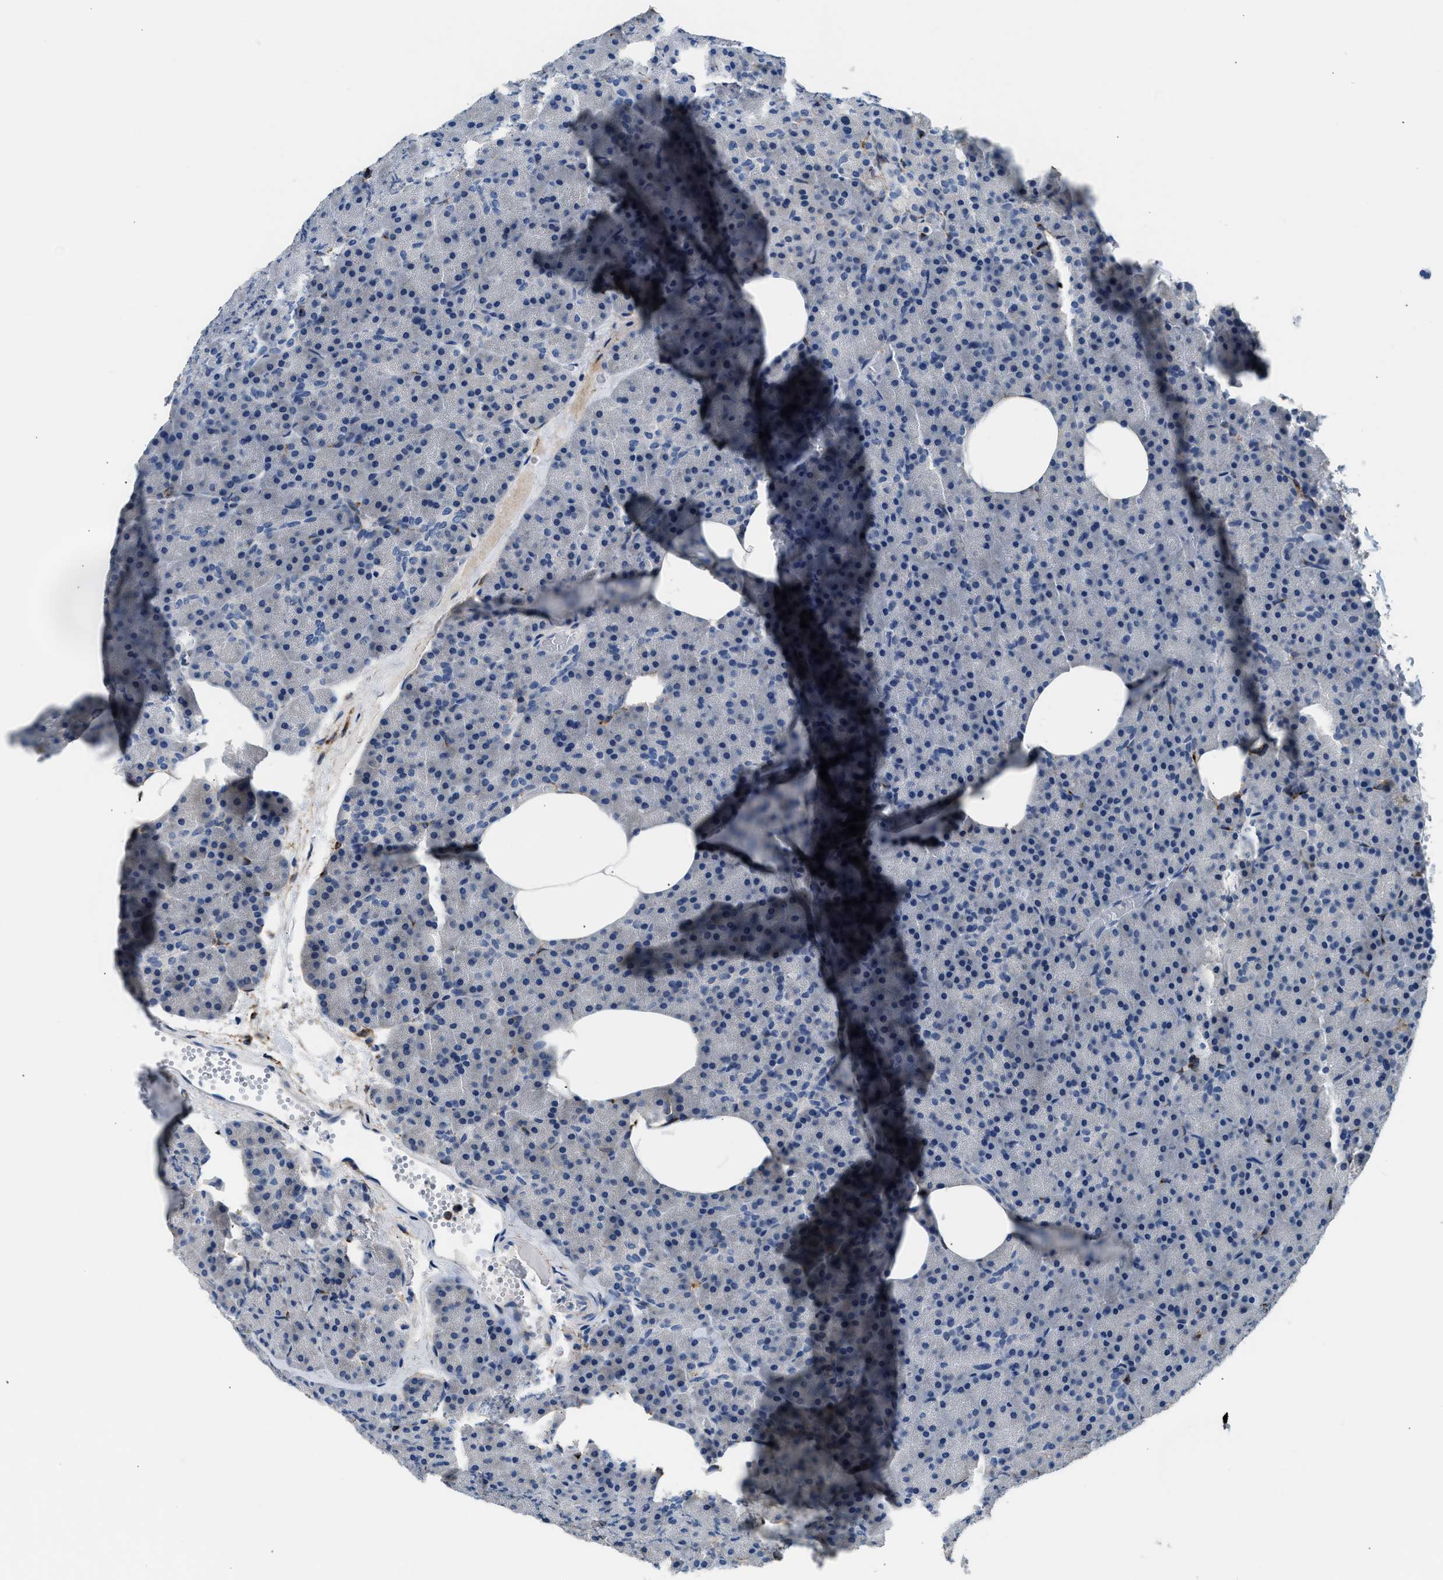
{"staining": {"intensity": "negative", "quantity": "none", "location": "none"}, "tissue": "pancreas", "cell_type": "Exocrine glandular cells", "image_type": "normal", "snomed": [{"axis": "morphology", "description": "Normal tissue, NOS"}, {"axis": "morphology", "description": "Carcinoid, malignant, NOS"}, {"axis": "topography", "description": "Pancreas"}], "caption": "This histopathology image is of normal pancreas stained with immunohistochemistry (IHC) to label a protein in brown with the nuclei are counter-stained blue. There is no expression in exocrine glandular cells. Nuclei are stained in blue.", "gene": "LRP1", "patient": {"sex": "female", "age": 35}}